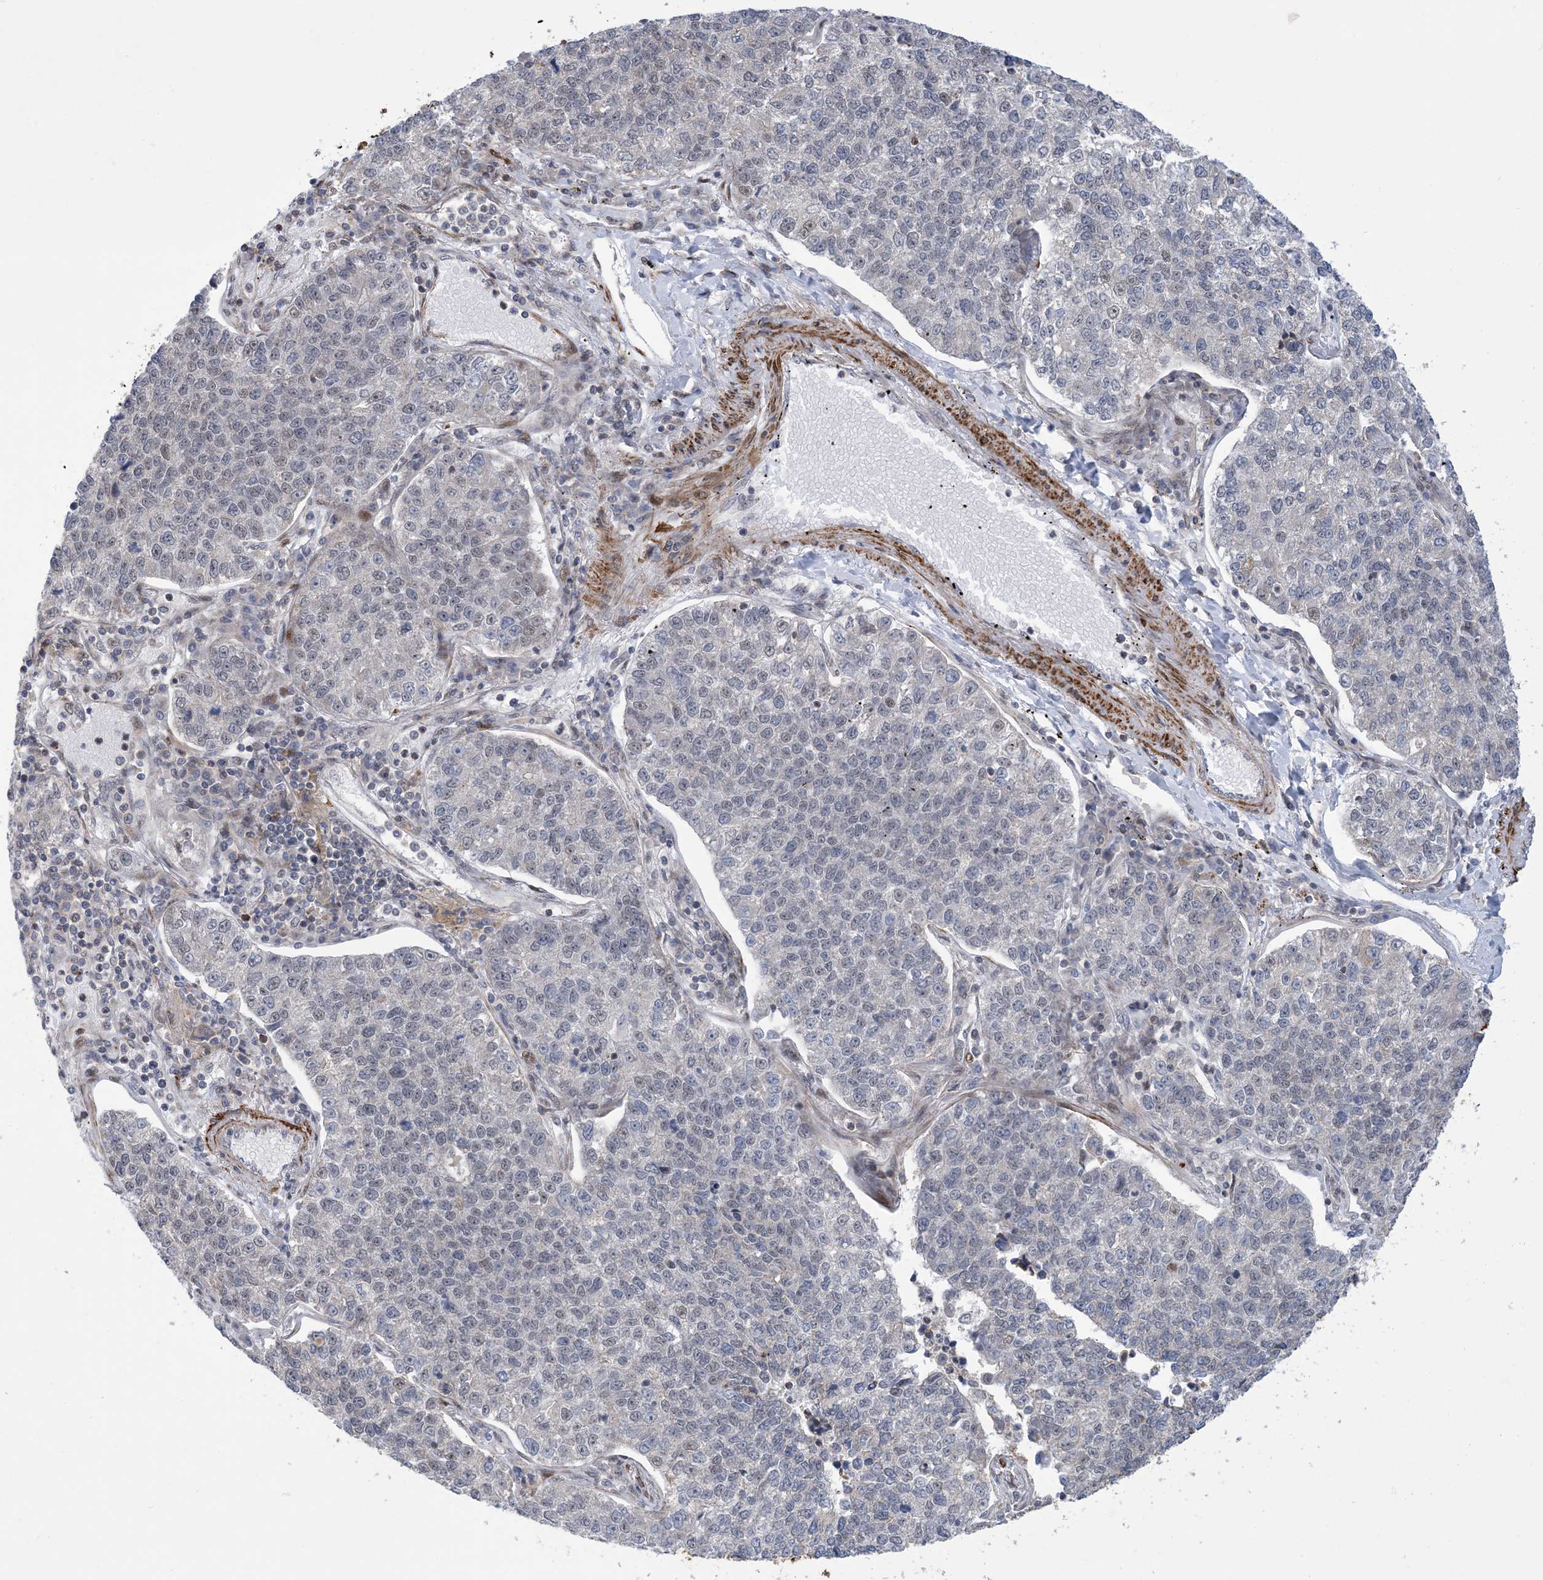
{"staining": {"intensity": "negative", "quantity": "none", "location": "none"}, "tissue": "lung cancer", "cell_type": "Tumor cells", "image_type": "cancer", "snomed": [{"axis": "morphology", "description": "Adenocarcinoma, NOS"}, {"axis": "topography", "description": "Lung"}], "caption": "This micrograph is of adenocarcinoma (lung) stained with immunohistochemistry to label a protein in brown with the nuclei are counter-stained blue. There is no expression in tumor cells.", "gene": "ZNF8", "patient": {"sex": "male", "age": 49}}